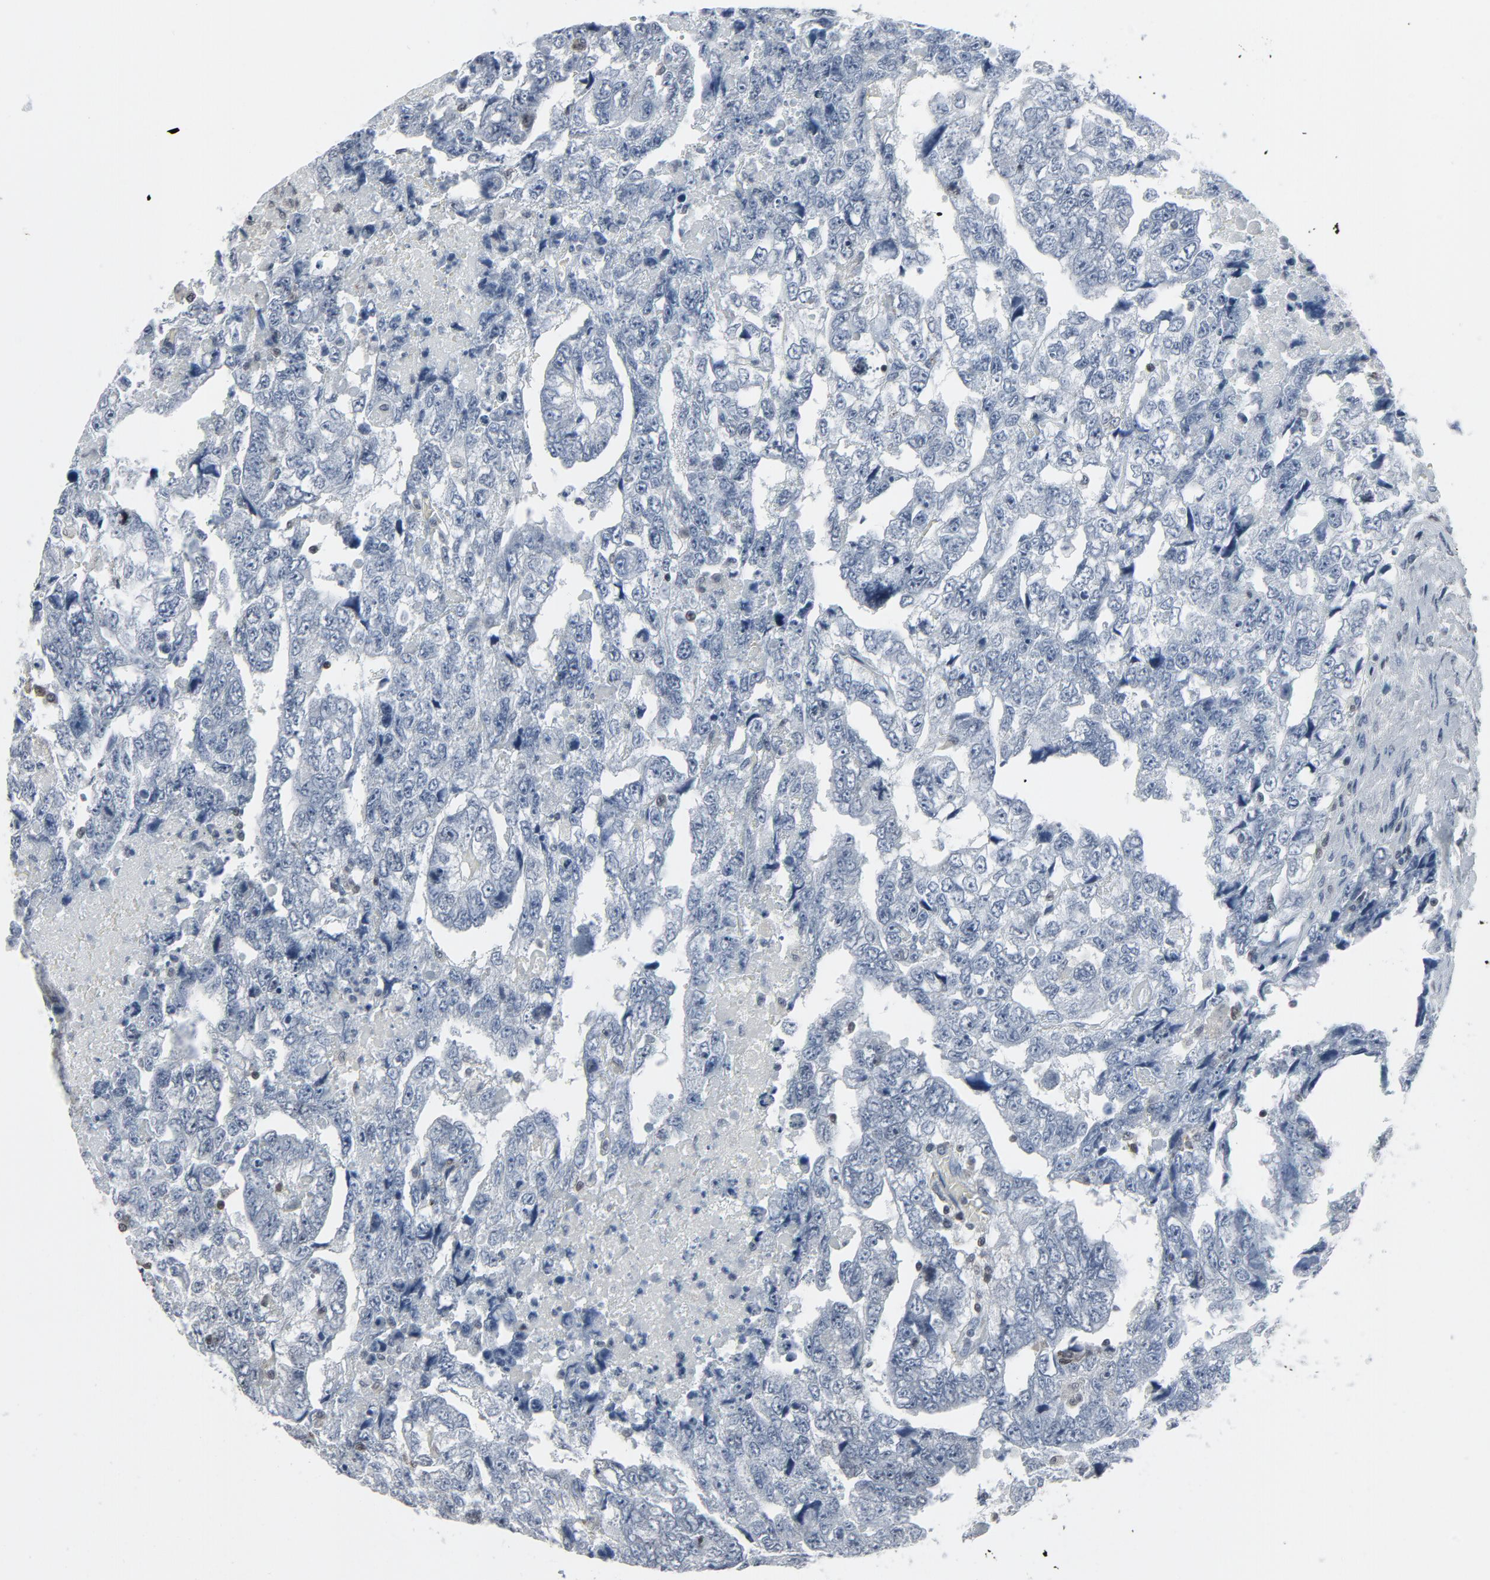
{"staining": {"intensity": "negative", "quantity": "none", "location": "none"}, "tissue": "testis cancer", "cell_type": "Tumor cells", "image_type": "cancer", "snomed": [{"axis": "morphology", "description": "Carcinoma, Embryonal, NOS"}, {"axis": "topography", "description": "Testis"}], "caption": "Protein analysis of embryonal carcinoma (testis) reveals no significant positivity in tumor cells.", "gene": "STAT5A", "patient": {"sex": "male", "age": 36}}